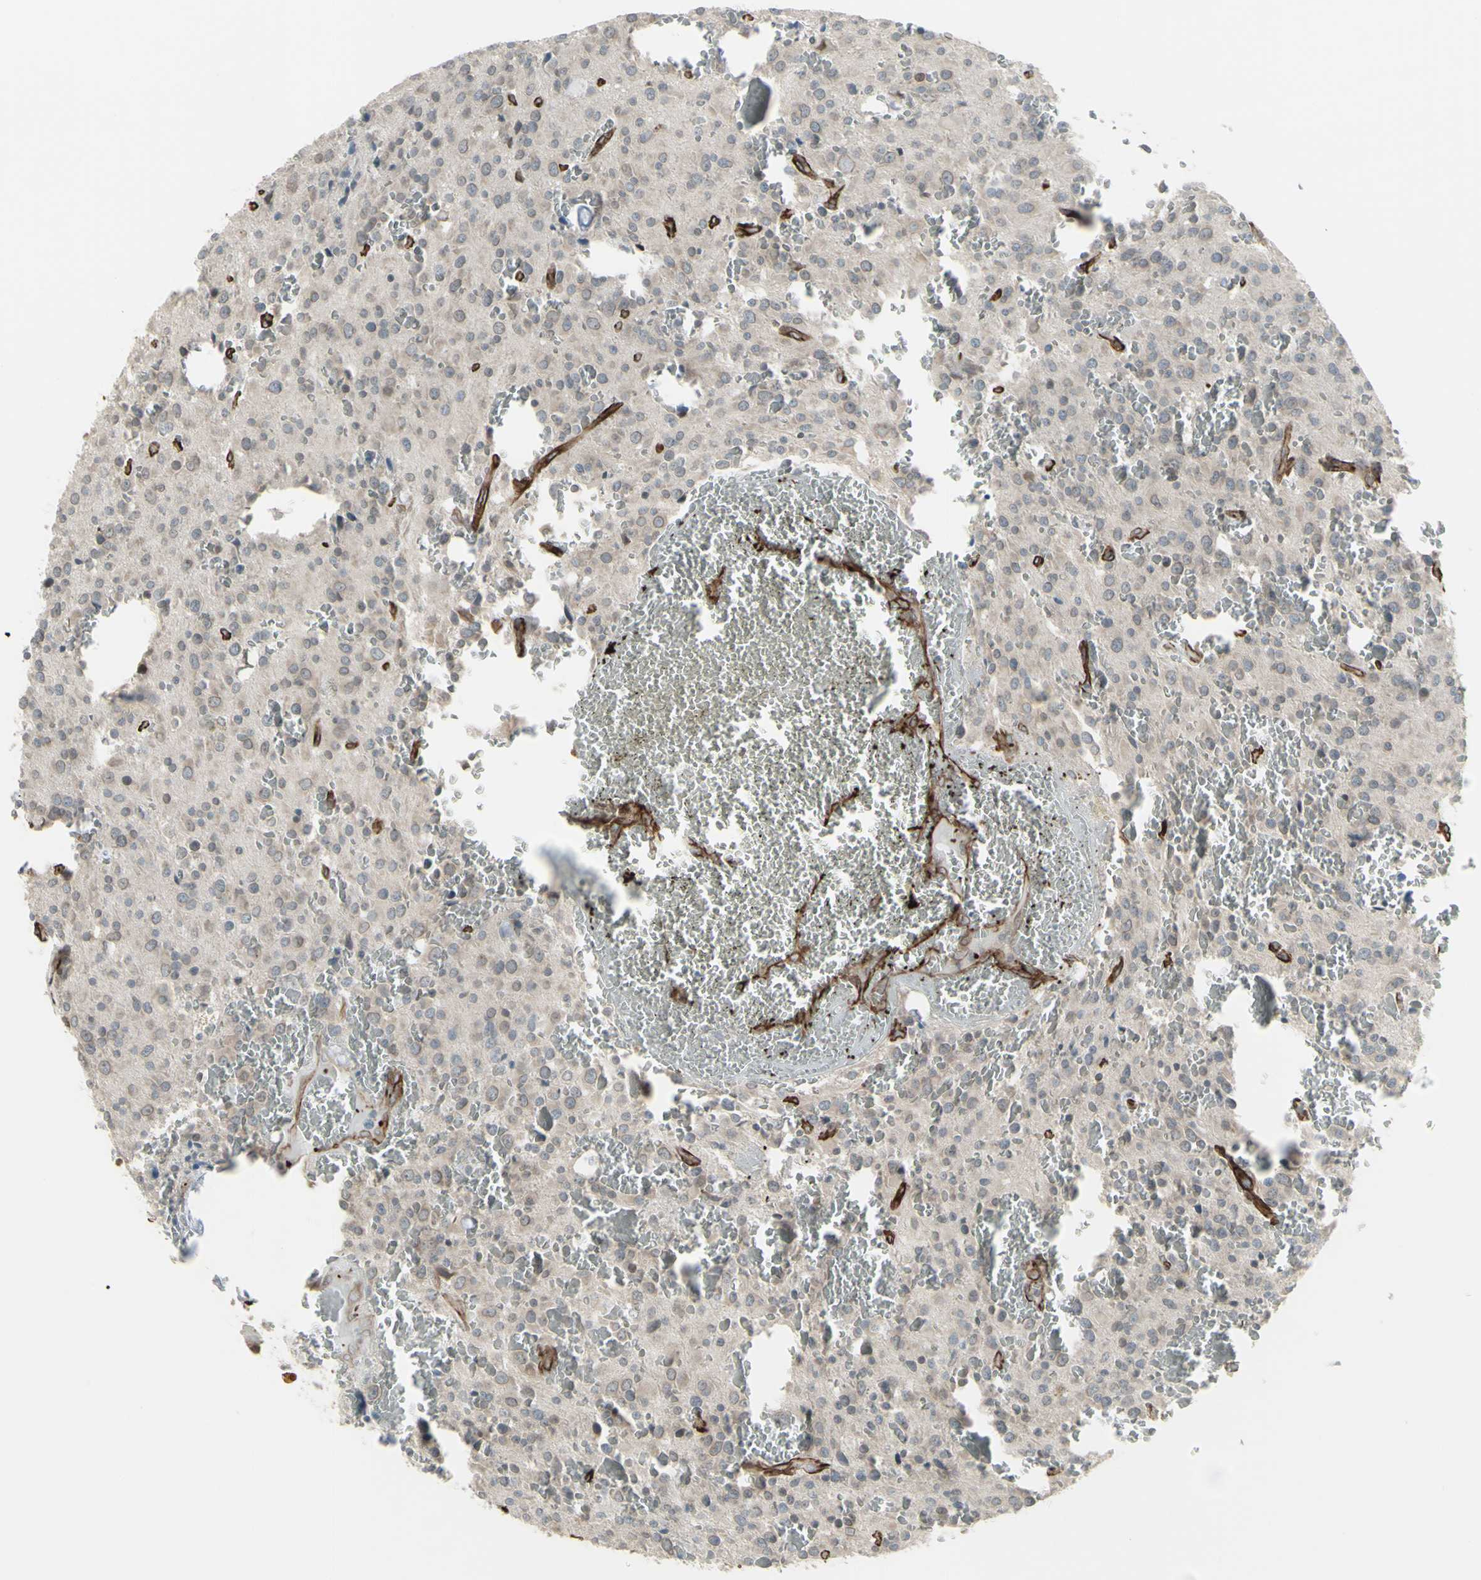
{"staining": {"intensity": "weak", "quantity": "25%-75%", "location": "cytoplasmic/membranous,nuclear"}, "tissue": "glioma", "cell_type": "Tumor cells", "image_type": "cancer", "snomed": [{"axis": "morphology", "description": "Glioma, malignant, Low grade"}, {"axis": "topography", "description": "Brain"}], "caption": "DAB immunohistochemical staining of glioma demonstrates weak cytoplasmic/membranous and nuclear protein positivity in approximately 25%-75% of tumor cells. The staining was performed using DAB (3,3'-diaminobenzidine) to visualize the protein expression in brown, while the nuclei were stained in blue with hematoxylin (Magnification: 20x).", "gene": "DTX3L", "patient": {"sex": "male", "age": 58}}